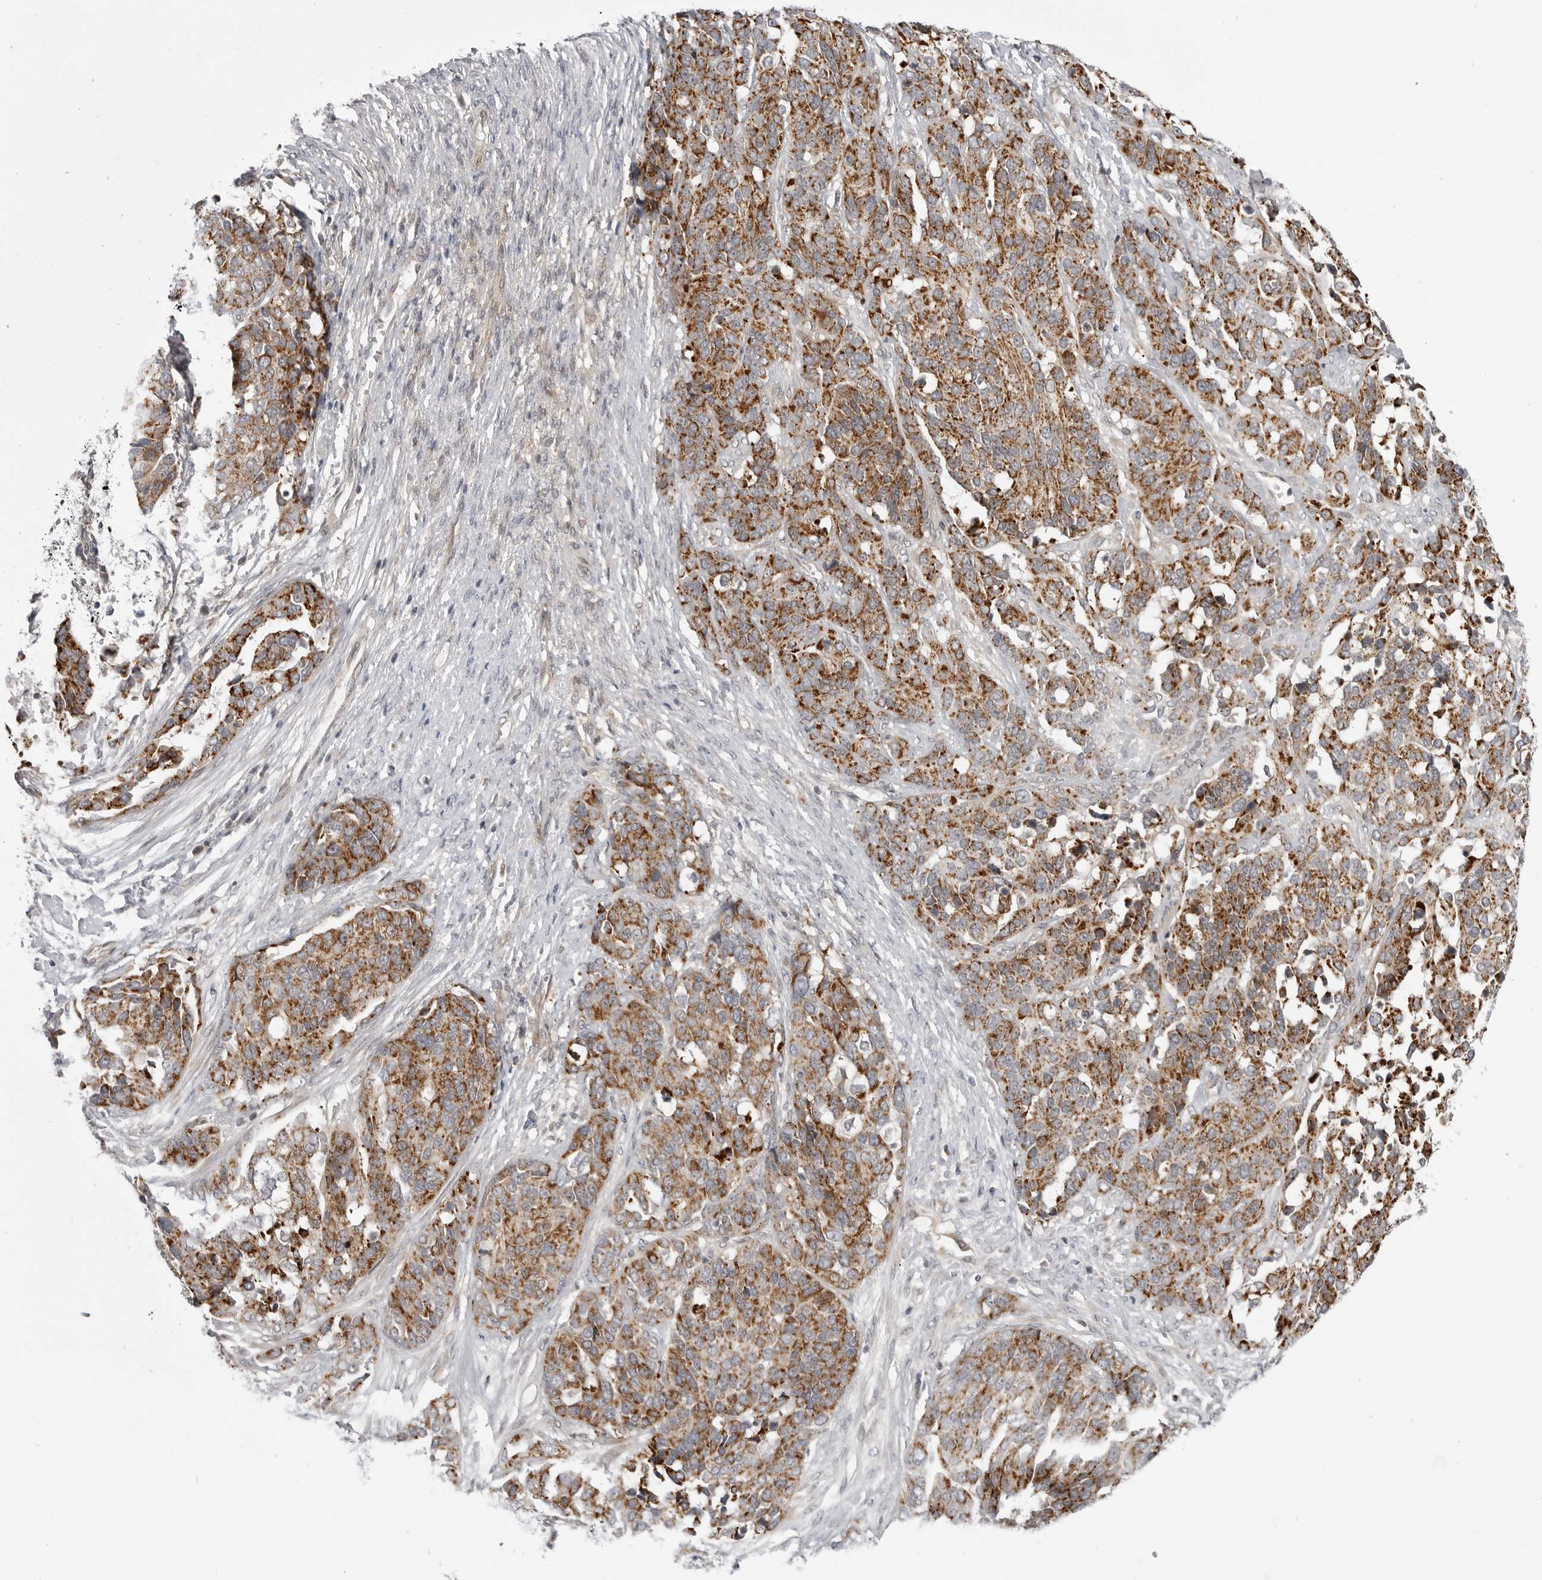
{"staining": {"intensity": "moderate", "quantity": ">75%", "location": "cytoplasmic/membranous"}, "tissue": "ovarian cancer", "cell_type": "Tumor cells", "image_type": "cancer", "snomed": [{"axis": "morphology", "description": "Cystadenocarcinoma, serous, NOS"}, {"axis": "topography", "description": "Ovary"}], "caption": "Ovarian cancer (serous cystadenocarcinoma) stained with a protein marker shows moderate staining in tumor cells.", "gene": "CCDC18", "patient": {"sex": "female", "age": 44}}